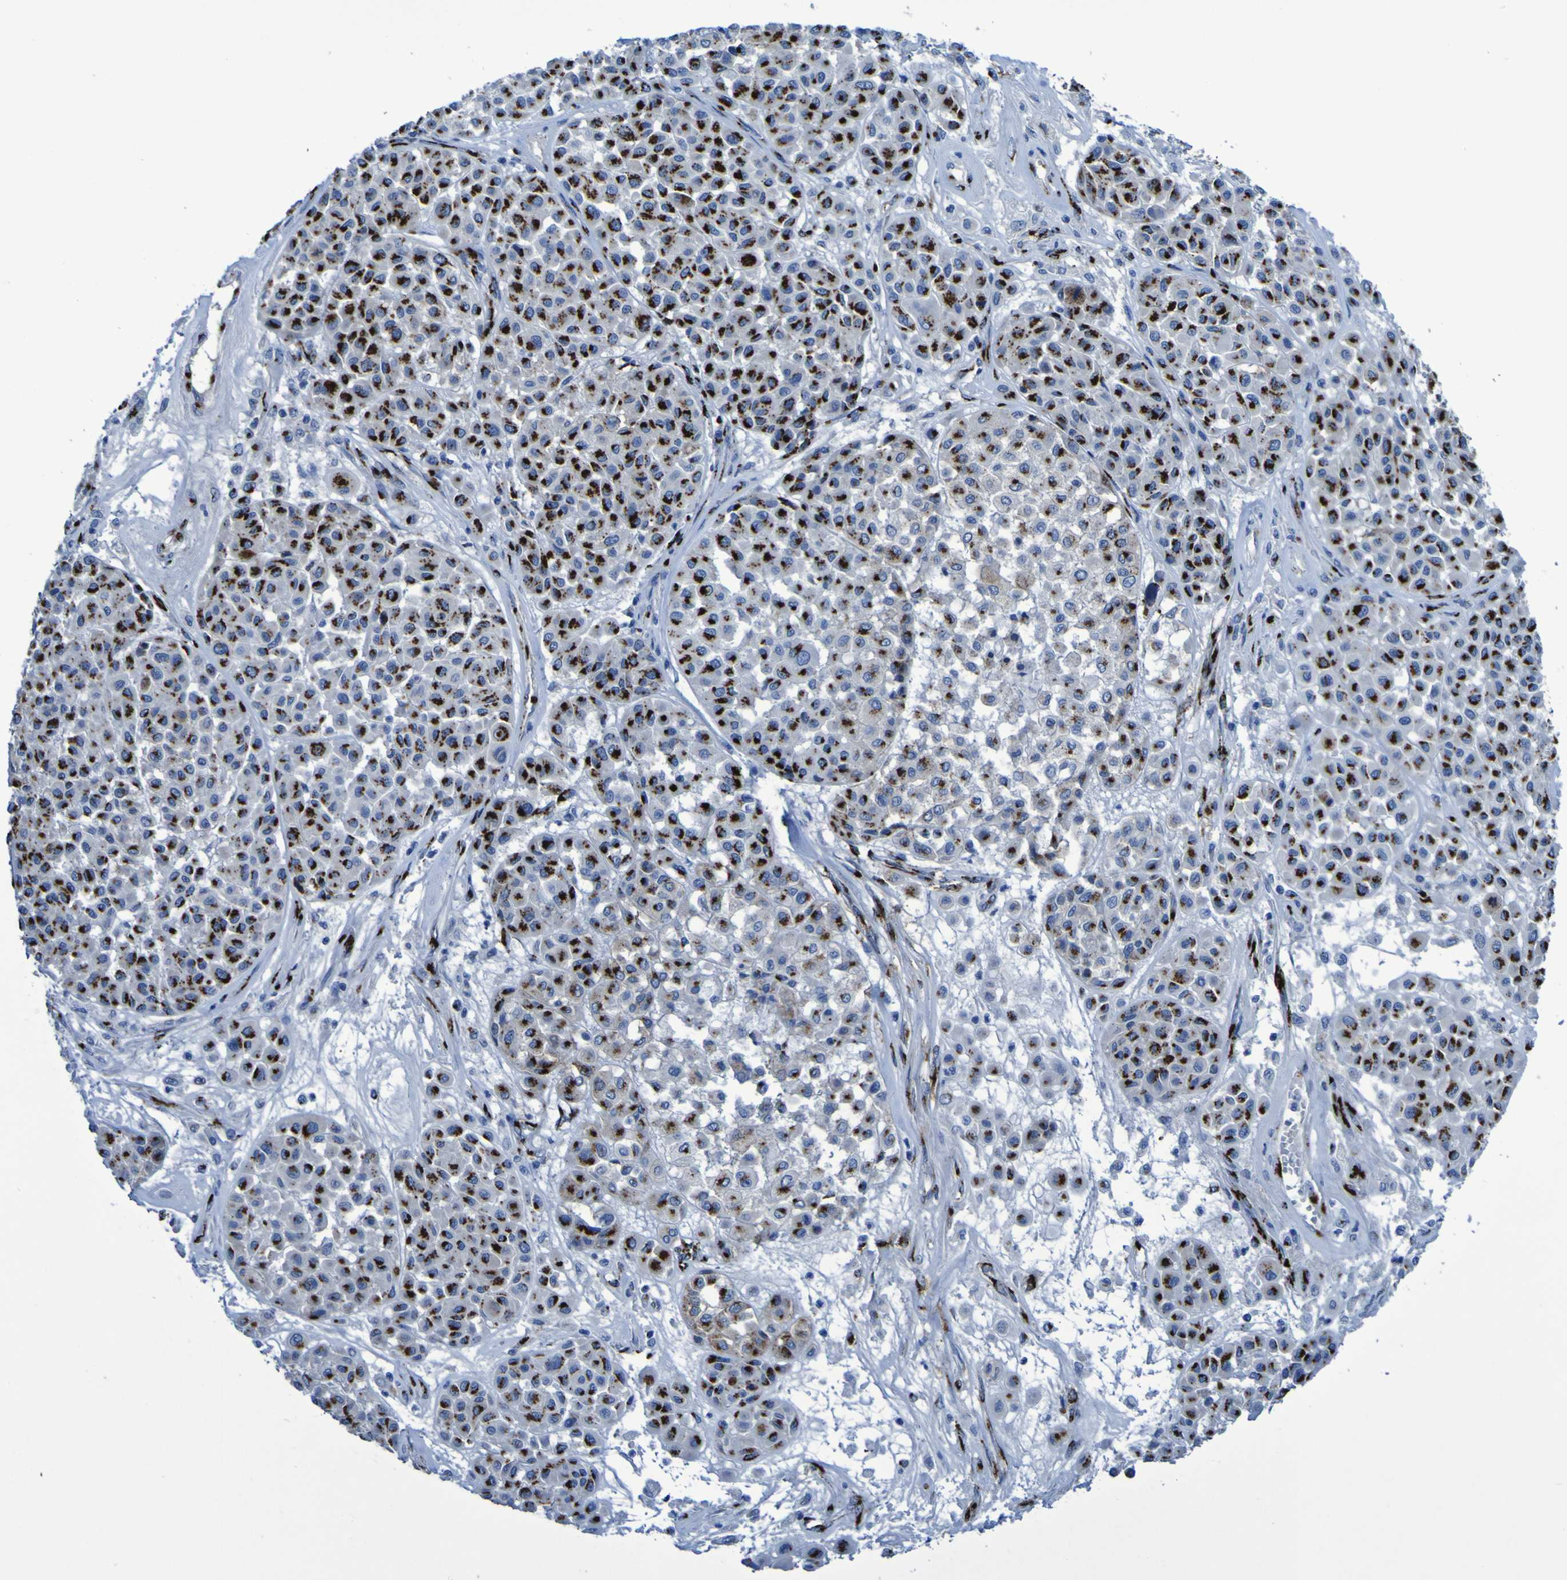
{"staining": {"intensity": "strong", "quantity": ">75%", "location": "cytoplasmic/membranous"}, "tissue": "melanoma", "cell_type": "Tumor cells", "image_type": "cancer", "snomed": [{"axis": "morphology", "description": "Malignant melanoma, Metastatic site"}, {"axis": "topography", "description": "Soft tissue"}], "caption": "Immunohistochemical staining of human malignant melanoma (metastatic site) reveals high levels of strong cytoplasmic/membranous positivity in approximately >75% of tumor cells.", "gene": "GOLM1", "patient": {"sex": "male", "age": 41}}